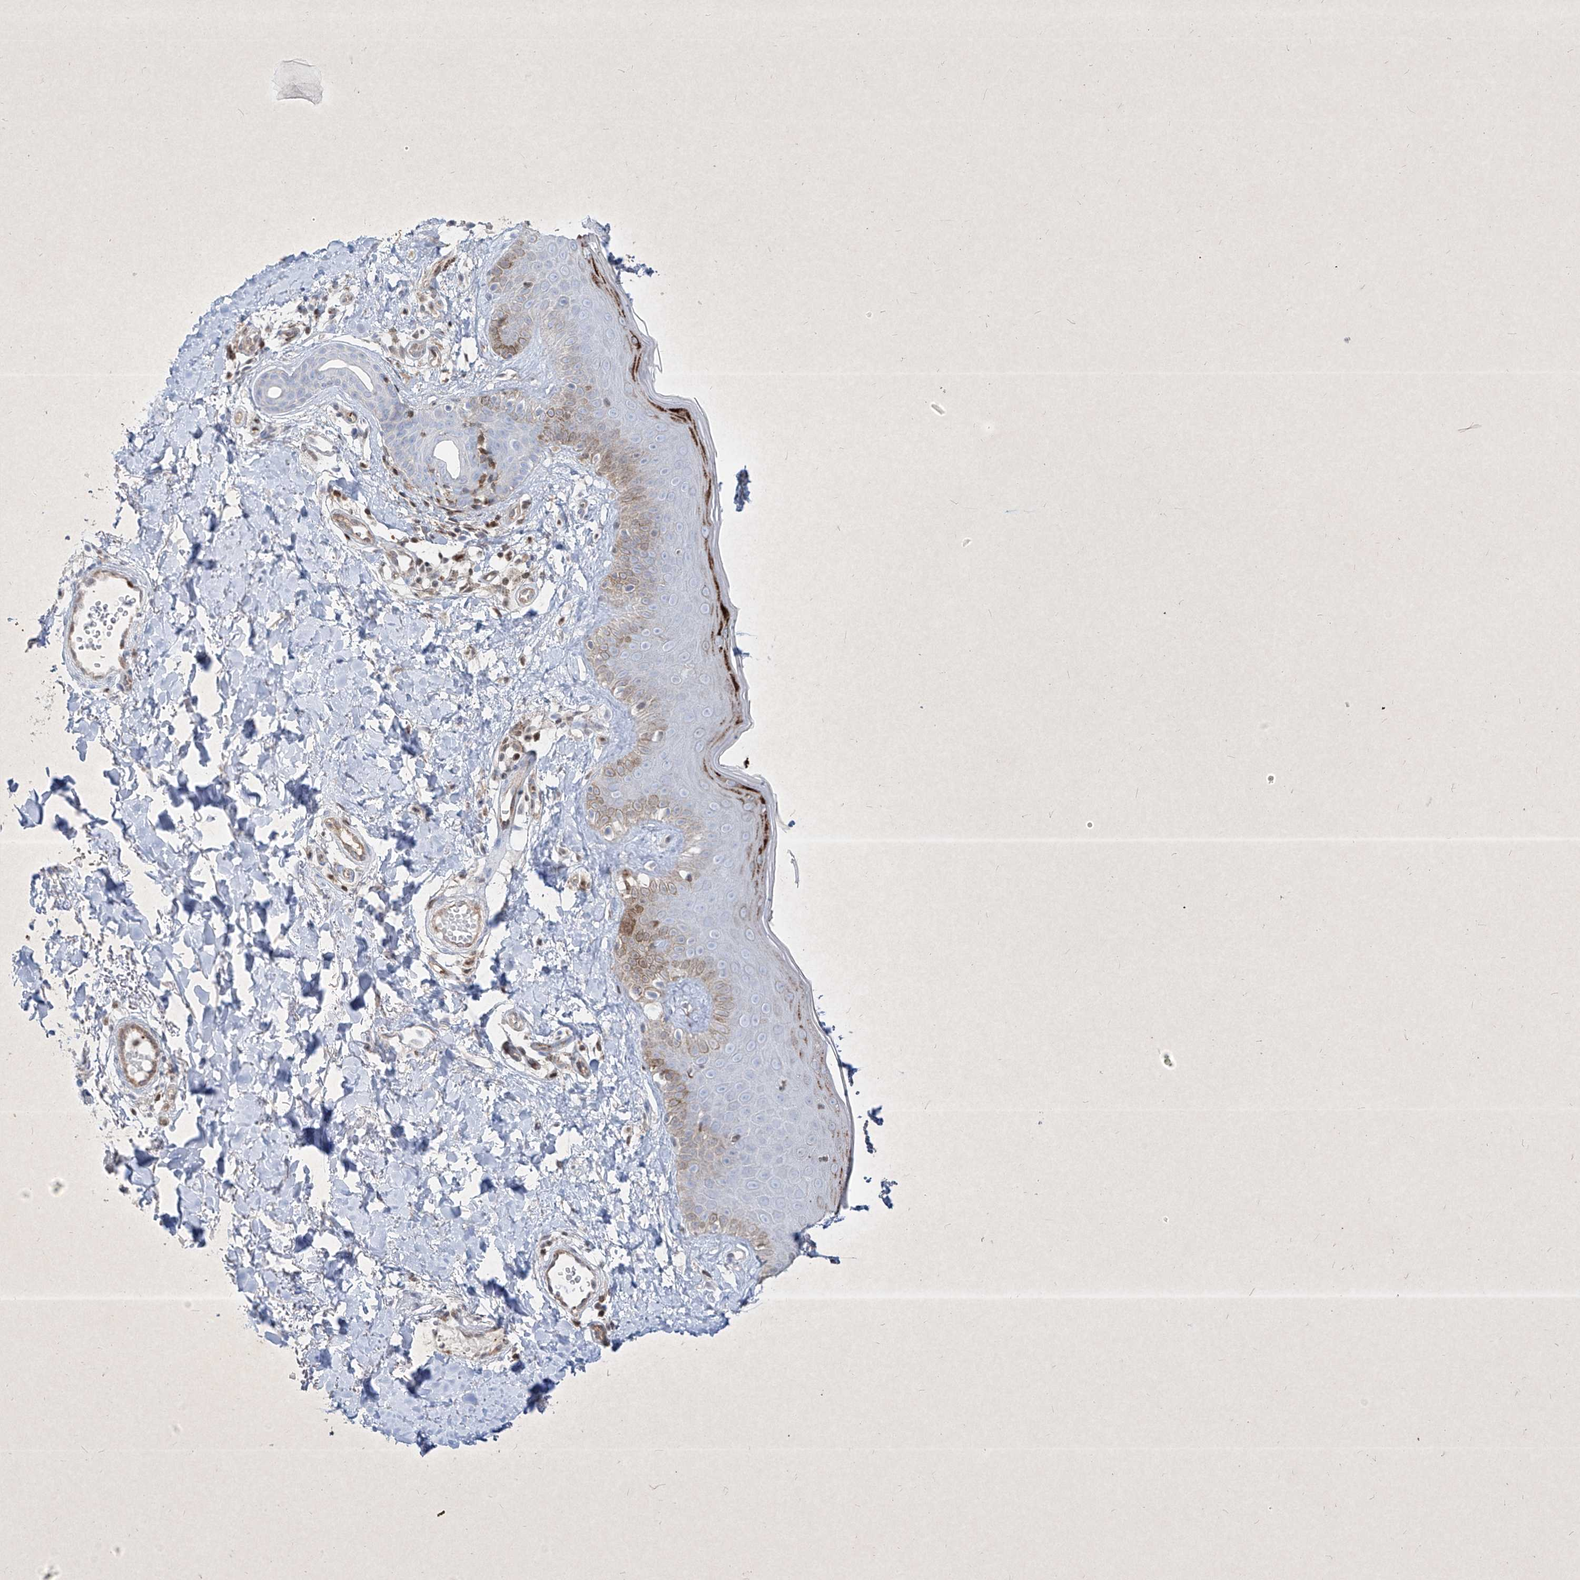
{"staining": {"intensity": "weak", "quantity": ">75%", "location": "cytoplasmic/membranous"}, "tissue": "skin", "cell_type": "Fibroblasts", "image_type": "normal", "snomed": [{"axis": "morphology", "description": "Normal tissue, NOS"}, {"axis": "topography", "description": "Skin"}], "caption": "Protein staining of unremarkable skin reveals weak cytoplasmic/membranous expression in approximately >75% of fibroblasts. (Stains: DAB in brown, nuclei in blue, Microscopy: brightfield microscopy at high magnification).", "gene": "PSMB10", "patient": {"sex": "male", "age": 52}}